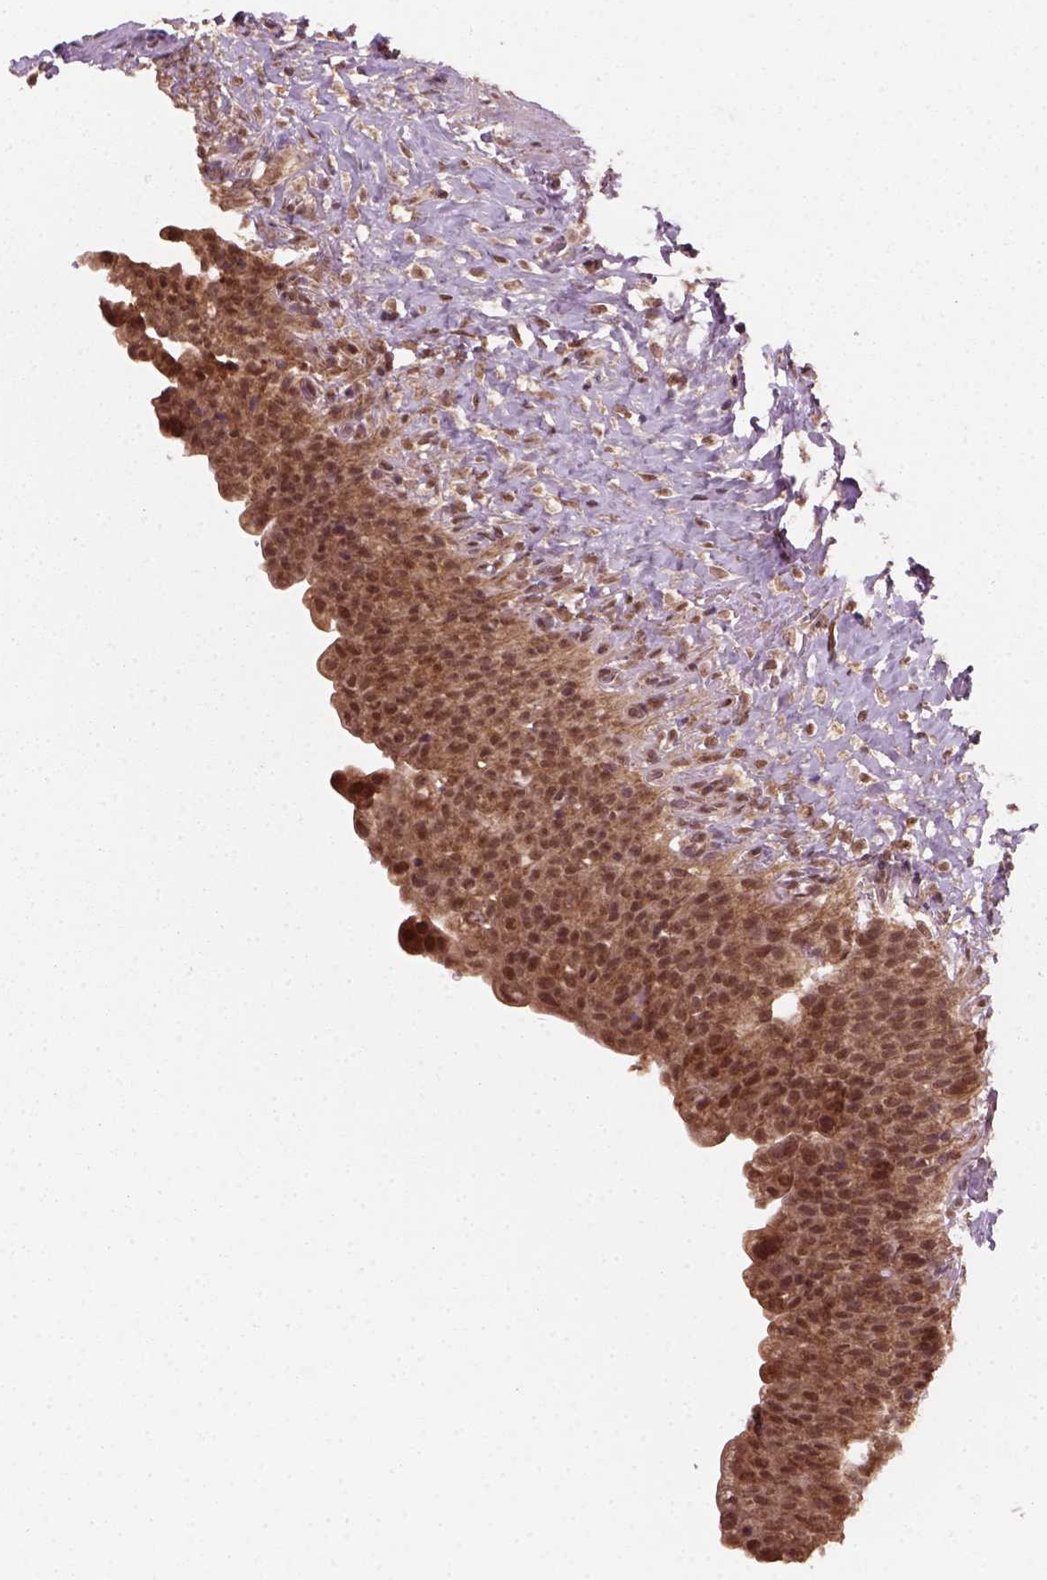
{"staining": {"intensity": "moderate", "quantity": ">75%", "location": "cytoplasmic/membranous,nuclear"}, "tissue": "urinary bladder", "cell_type": "Urothelial cells", "image_type": "normal", "snomed": [{"axis": "morphology", "description": "Normal tissue, NOS"}, {"axis": "topography", "description": "Urinary bladder"}, {"axis": "topography", "description": "Prostate"}], "caption": "Immunohistochemistry (IHC) of benign human urinary bladder reveals medium levels of moderate cytoplasmic/membranous,nuclear positivity in about >75% of urothelial cells.", "gene": "NUDT9", "patient": {"sex": "male", "age": 76}}